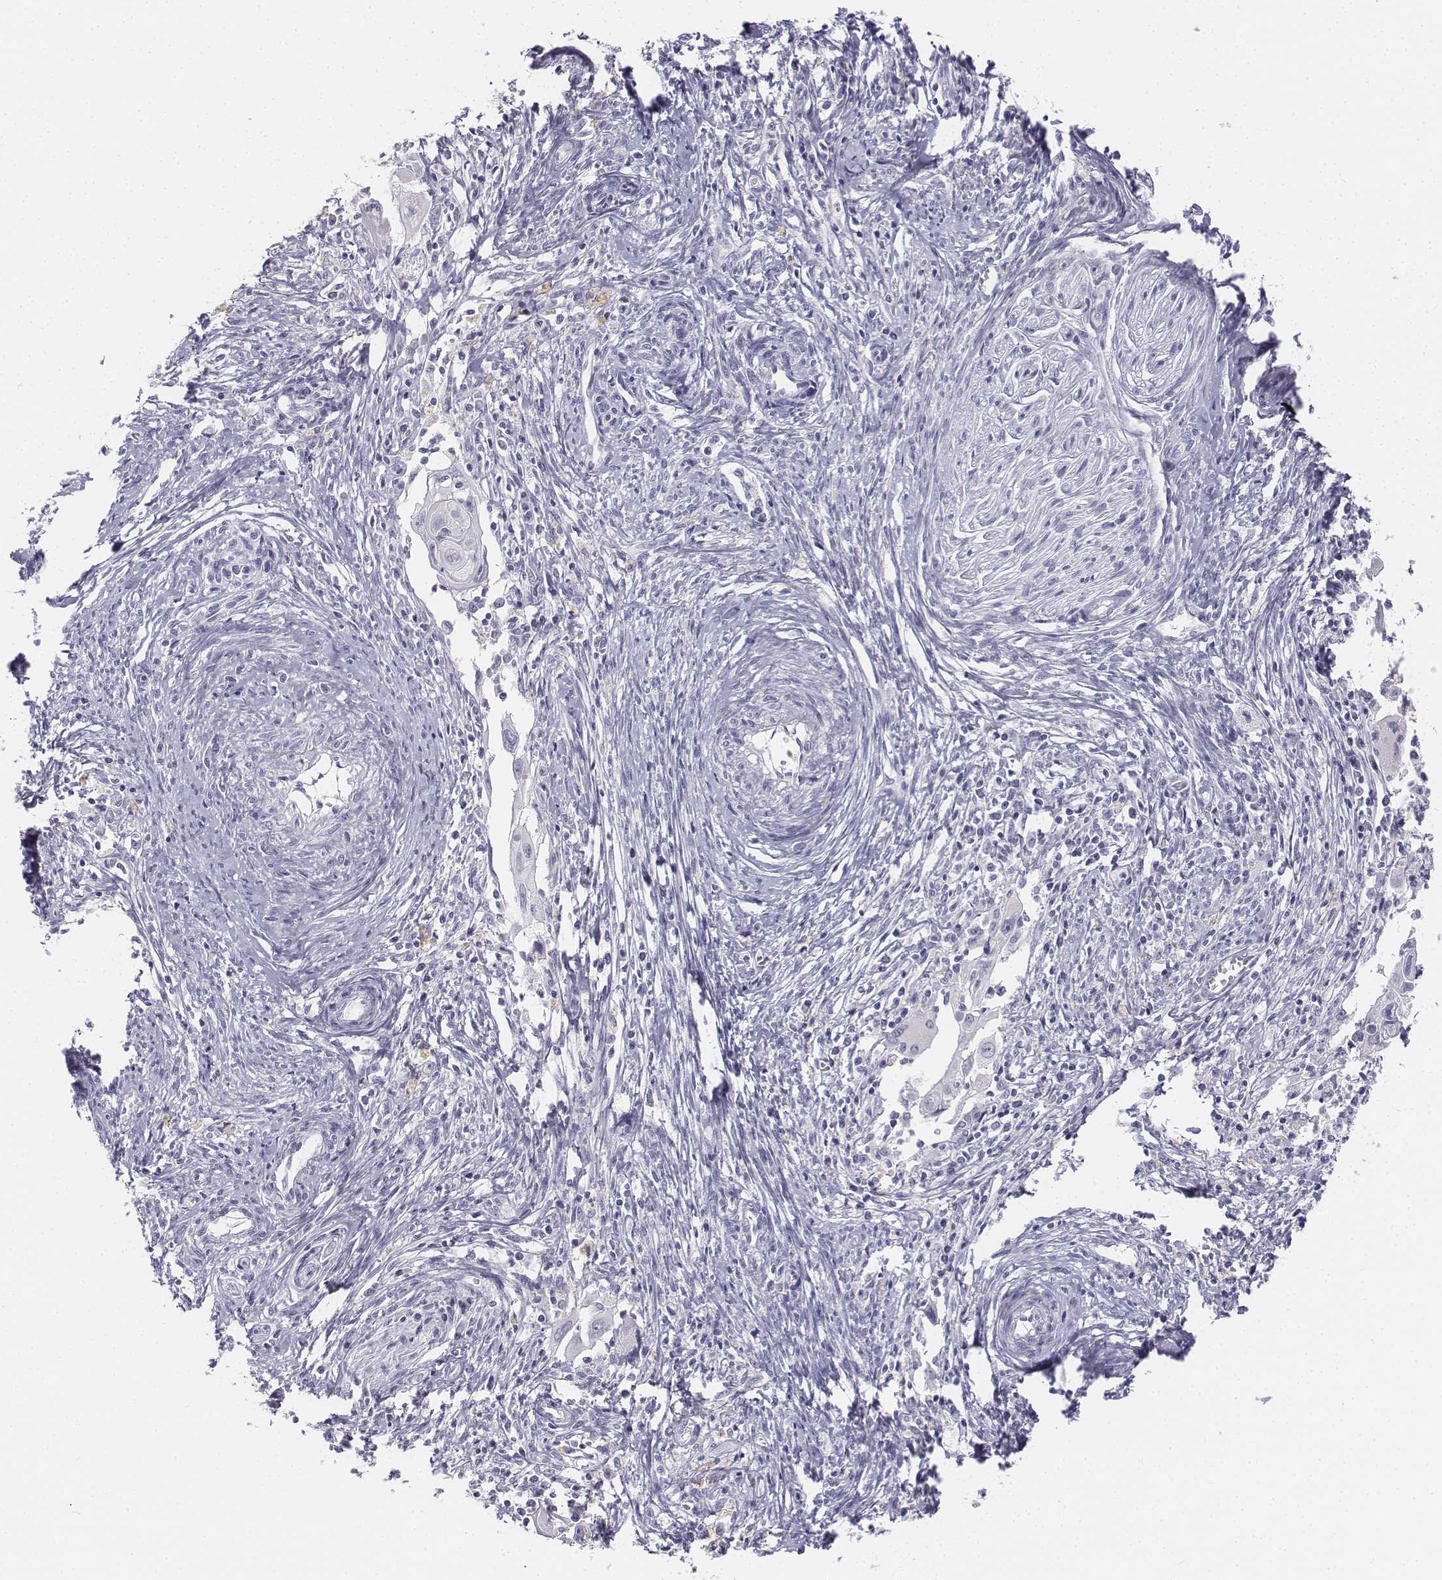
{"staining": {"intensity": "negative", "quantity": "none", "location": "none"}, "tissue": "cervical cancer", "cell_type": "Tumor cells", "image_type": "cancer", "snomed": [{"axis": "morphology", "description": "Squamous cell carcinoma, NOS"}, {"axis": "topography", "description": "Cervix"}], "caption": "Immunohistochemistry (IHC) histopathology image of cervical squamous cell carcinoma stained for a protein (brown), which demonstrates no positivity in tumor cells. (Immunohistochemistry (IHC), brightfield microscopy, high magnification).", "gene": "UCN2", "patient": {"sex": "female", "age": 30}}